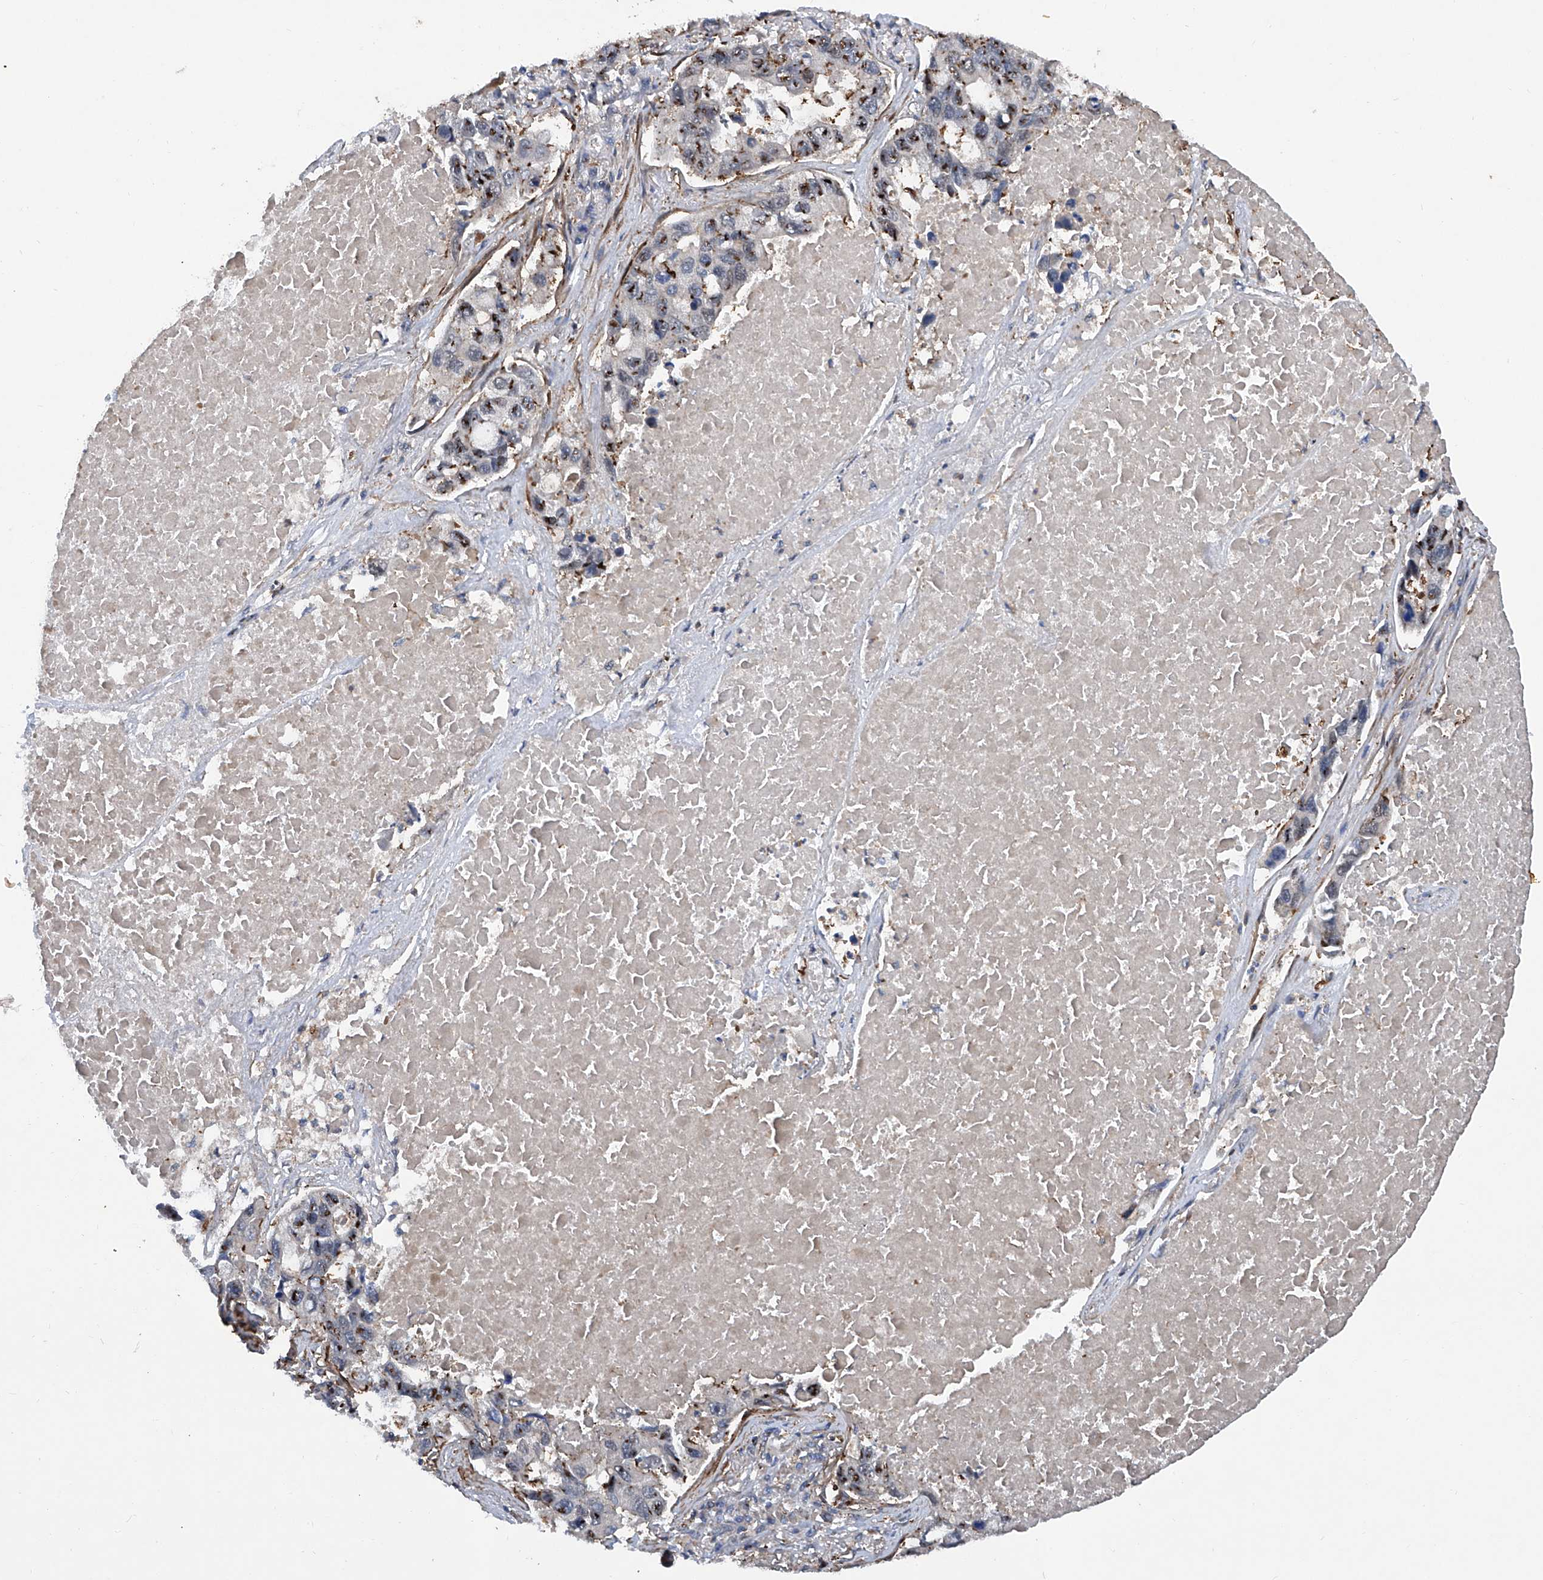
{"staining": {"intensity": "moderate", "quantity": "<25%", "location": "cytoplasmic/membranous"}, "tissue": "lung cancer", "cell_type": "Tumor cells", "image_type": "cancer", "snomed": [{"axis": "morphology", "description": "Adenocarcinoma, NOS"}, {"axis": "topography", "description": "Lung"}], "caption": "Tumor cells reveal low levels of moderate cytoplasmic/membranous positivity in approximately <25% of cells in lung adenocarcinoma.", "gene": "NT5C3A", "patient": {"sex": "male", "age": 64}}